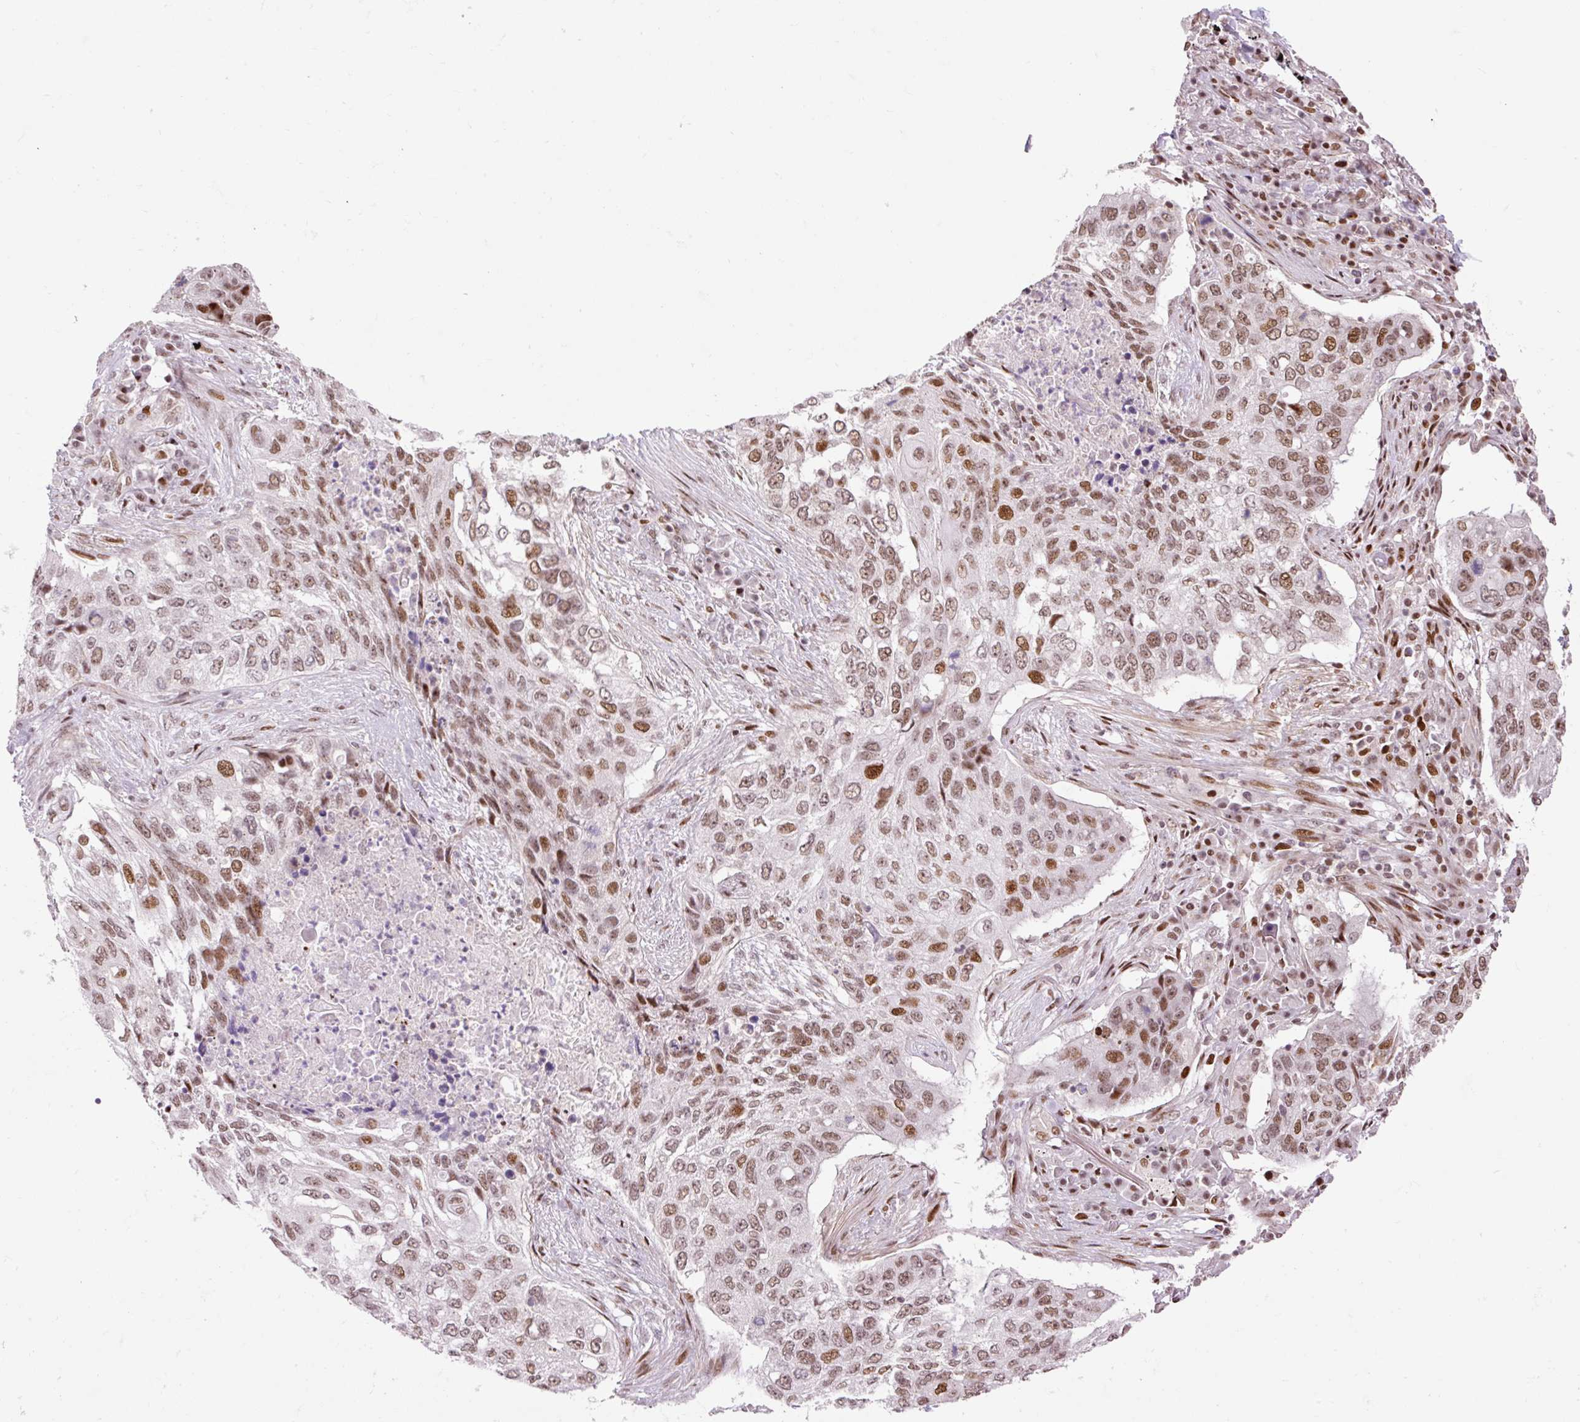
{"staining": {"intensity": "moderate", "quantity": ">75%", "location": "nuclear"}, "tissue": "lung cancer", "cell_type": "Tumor cells", "image_type": "cancer", "snomed": [{"axis": "morphology", "description": "Squamous cell carcinoma, NOS"}, {"axis": "topography", "description": "Lung"}], "caption": "Immunohistochemistry photomicrograph of human lung cancer stained for a protein (brown), which shows medium levels of moderate nuclear expression in about >75% of tumor cells.", "gene": "RIPPLY3", "patient": {"sex": "female", "age": 63}}